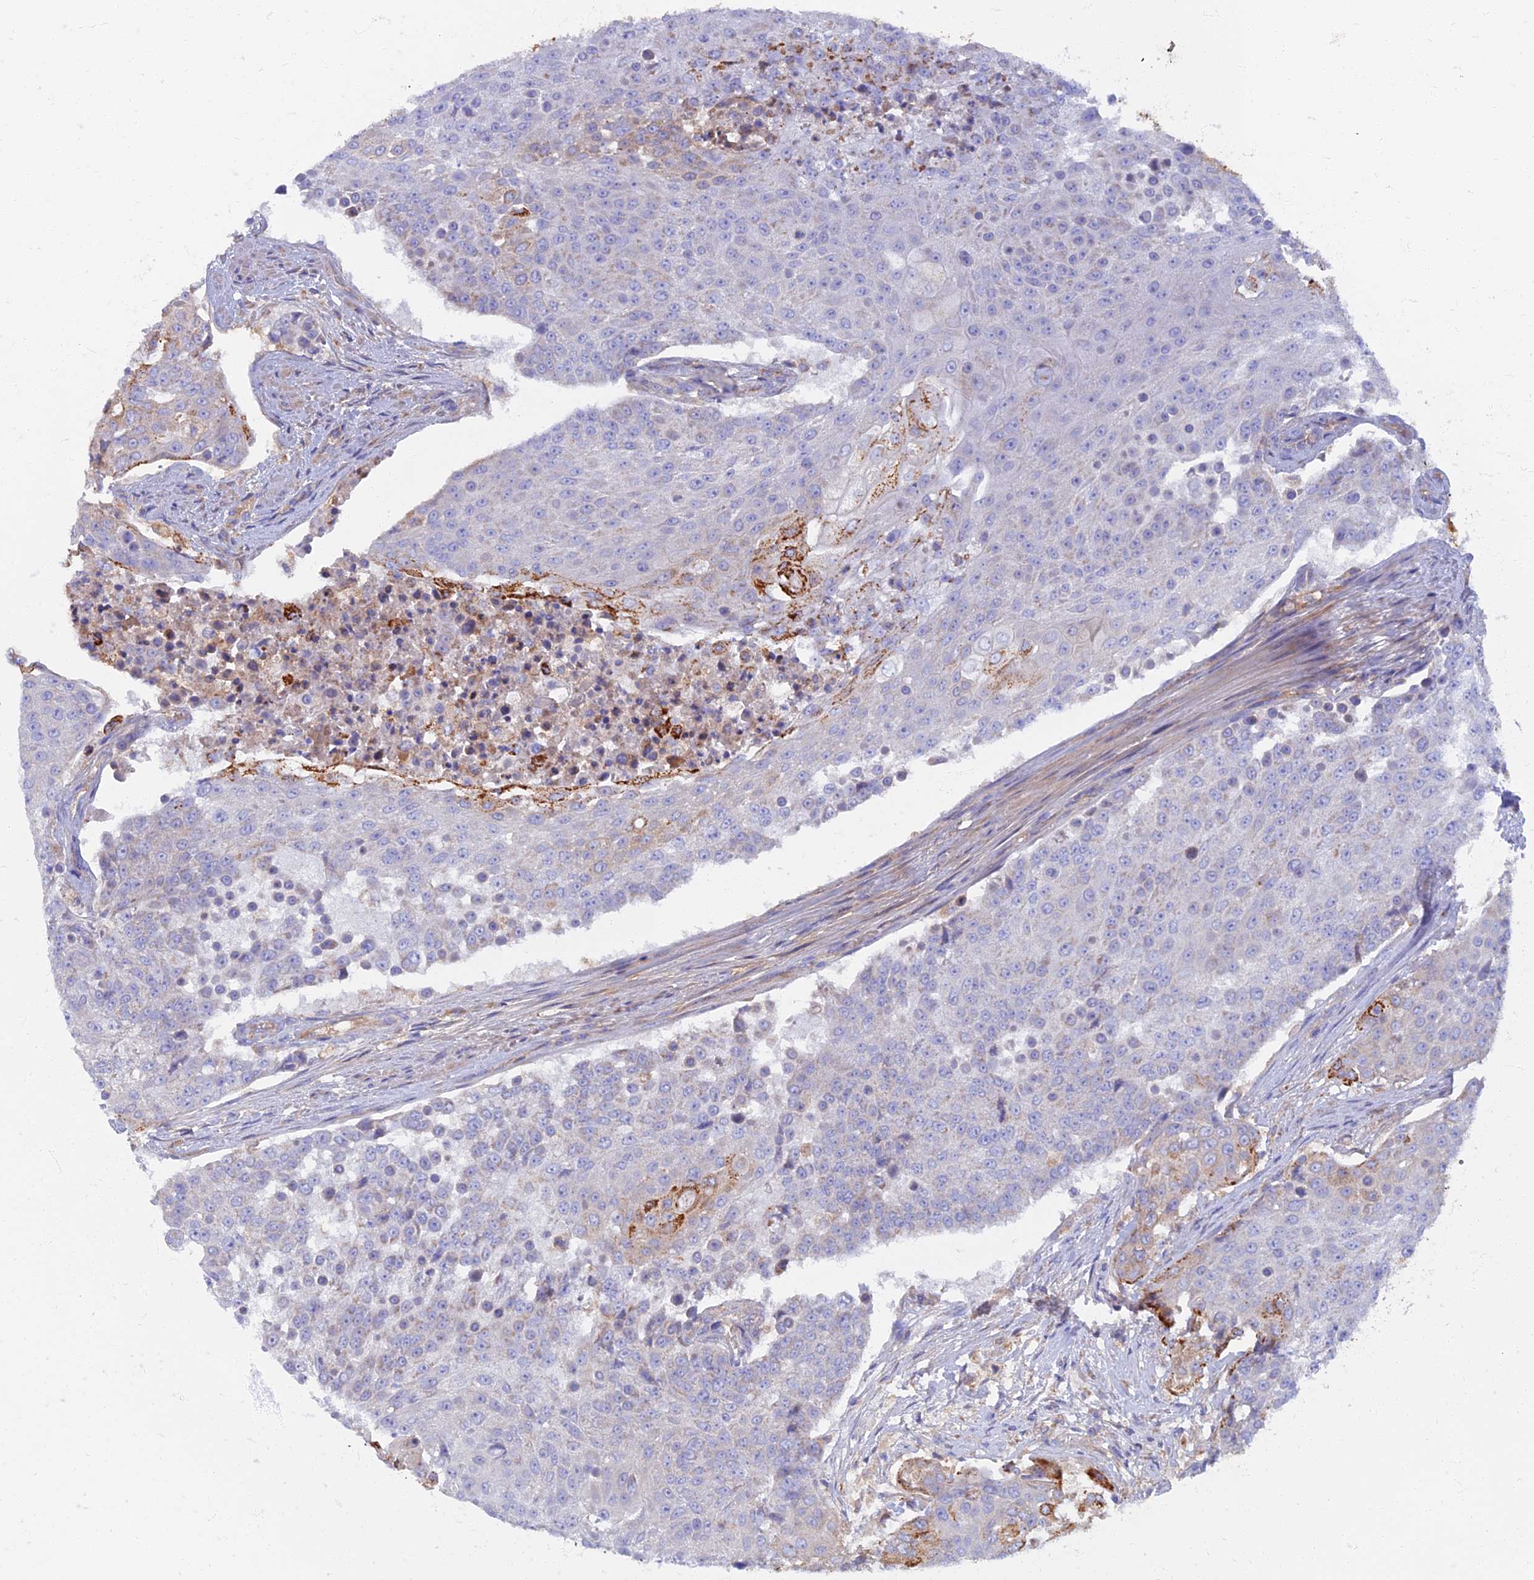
{"staining": {"intensity": "moderate", "quantity": "<25%", "location": "cytoplasmic/membranous"}, "tissue": "urothelial cancer", "cell_type": "Tumor cells", "image_type": "cancer", "snomed": [{"axis": "morphology", "description": "Urothelial carcinoma, High grade"}, {"axis": "topography", "description": "Urinary bladder"}], "caption": "Human urothelial carcinoma (high-grade) stained for a protein (brown) exhibits moderate cytoplasmic/membranous positive staining in approximately <25% of tumor cells.", "gene": "TMEM44", "patient": {"sex": "female", "age": 63}}